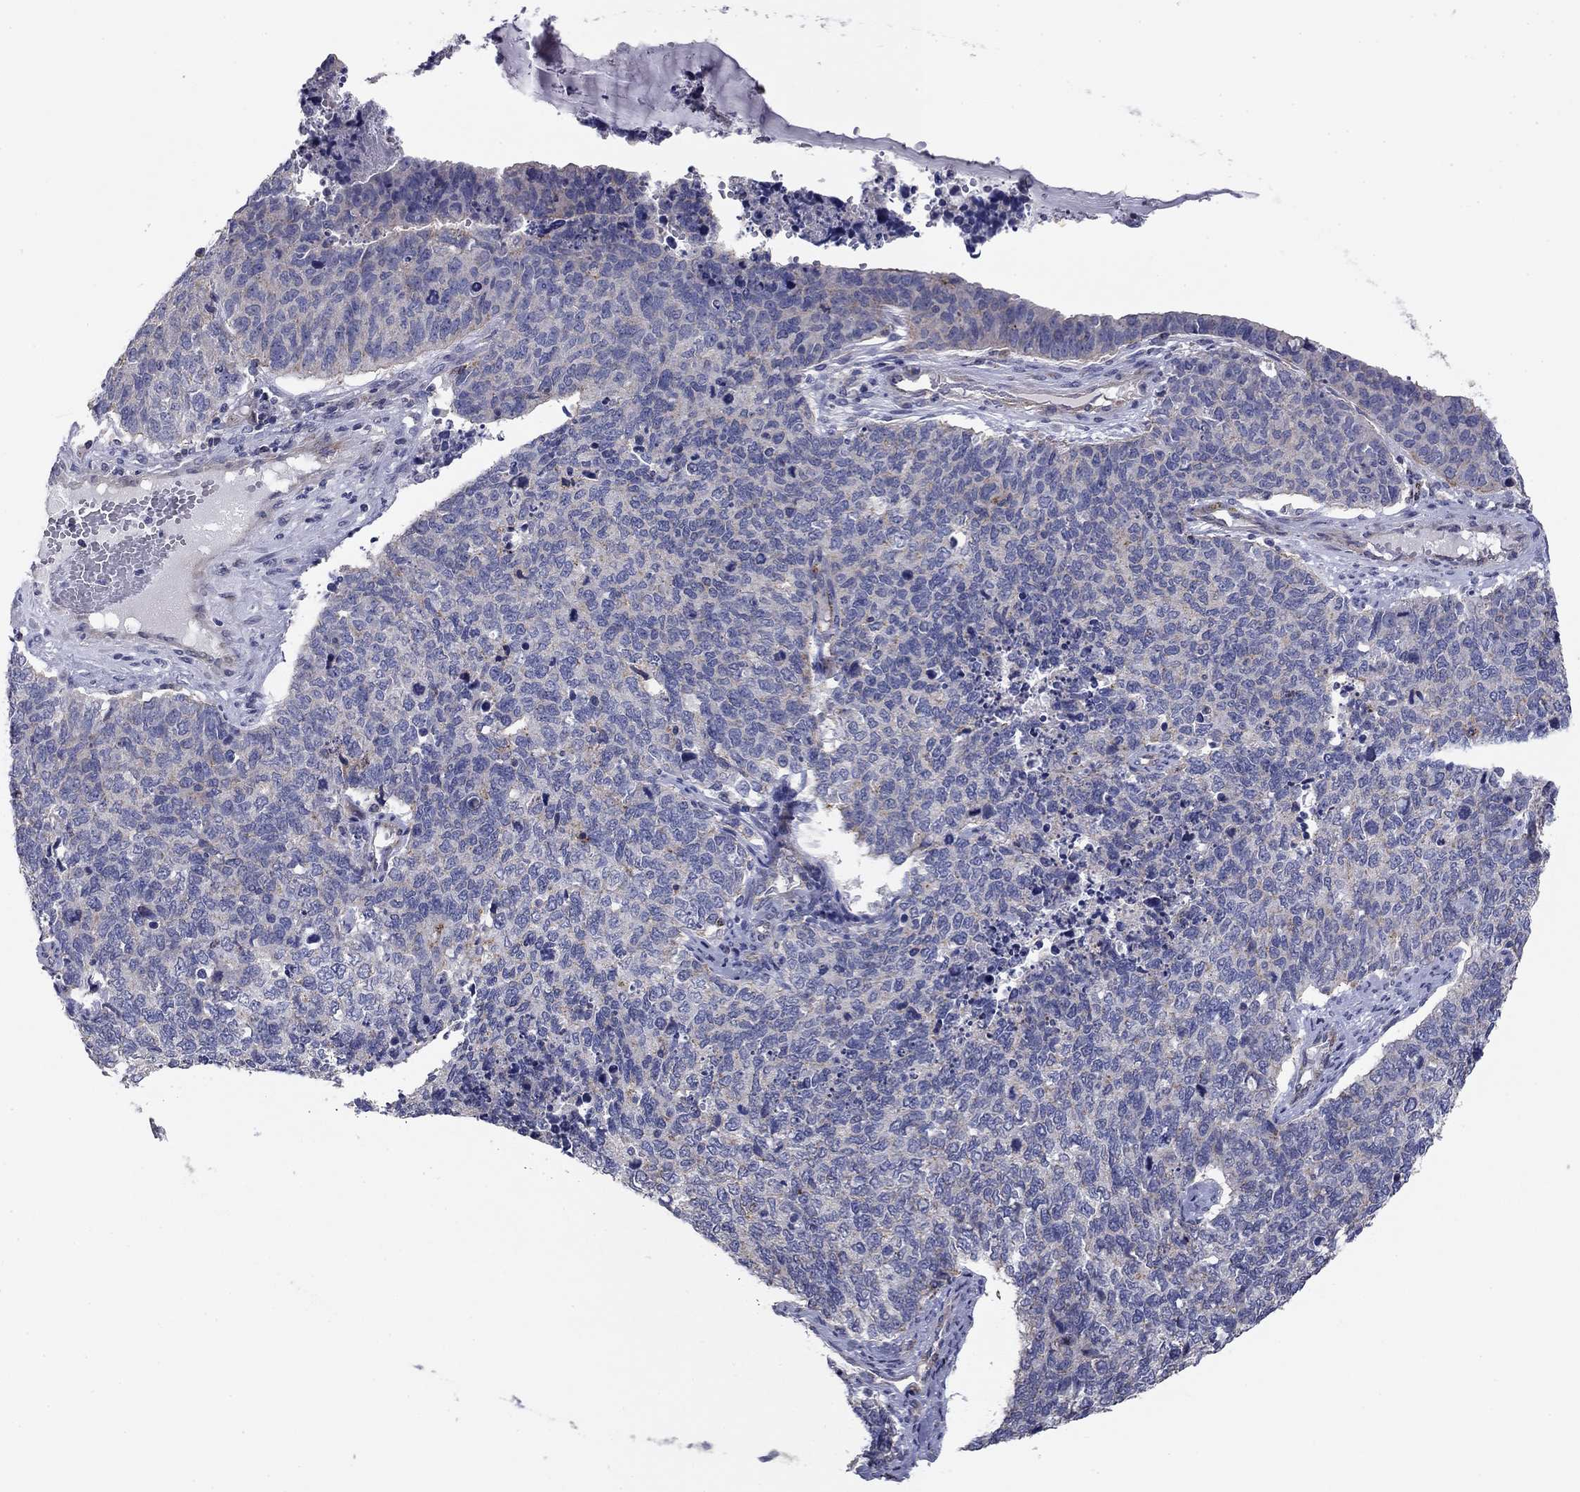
{"staining": {"intensity": "negative", "quantity": "none", "location": "none"}, "tissue": "cervical cancer", "cell_type": "Tumor cells", "image_type": "cancer", "snomed": [{"axis": "morphology", "description": "Squamous cell carcinoma, NOS"}, {"axis": "topography", "description": "Cervix"}], "caption": "High power microscopy photomicrograph of an immunohistochemistry (IHC) micrograph of cervical cancer, revealing no significant staining in tumor cells. Brightfield microscopy of IHC stained with DAB (brown) and hematoxylin (blue), captured at high magnification.", "gene": "SEPTIN3", "patient": {"sex": "female", "age": 63}}